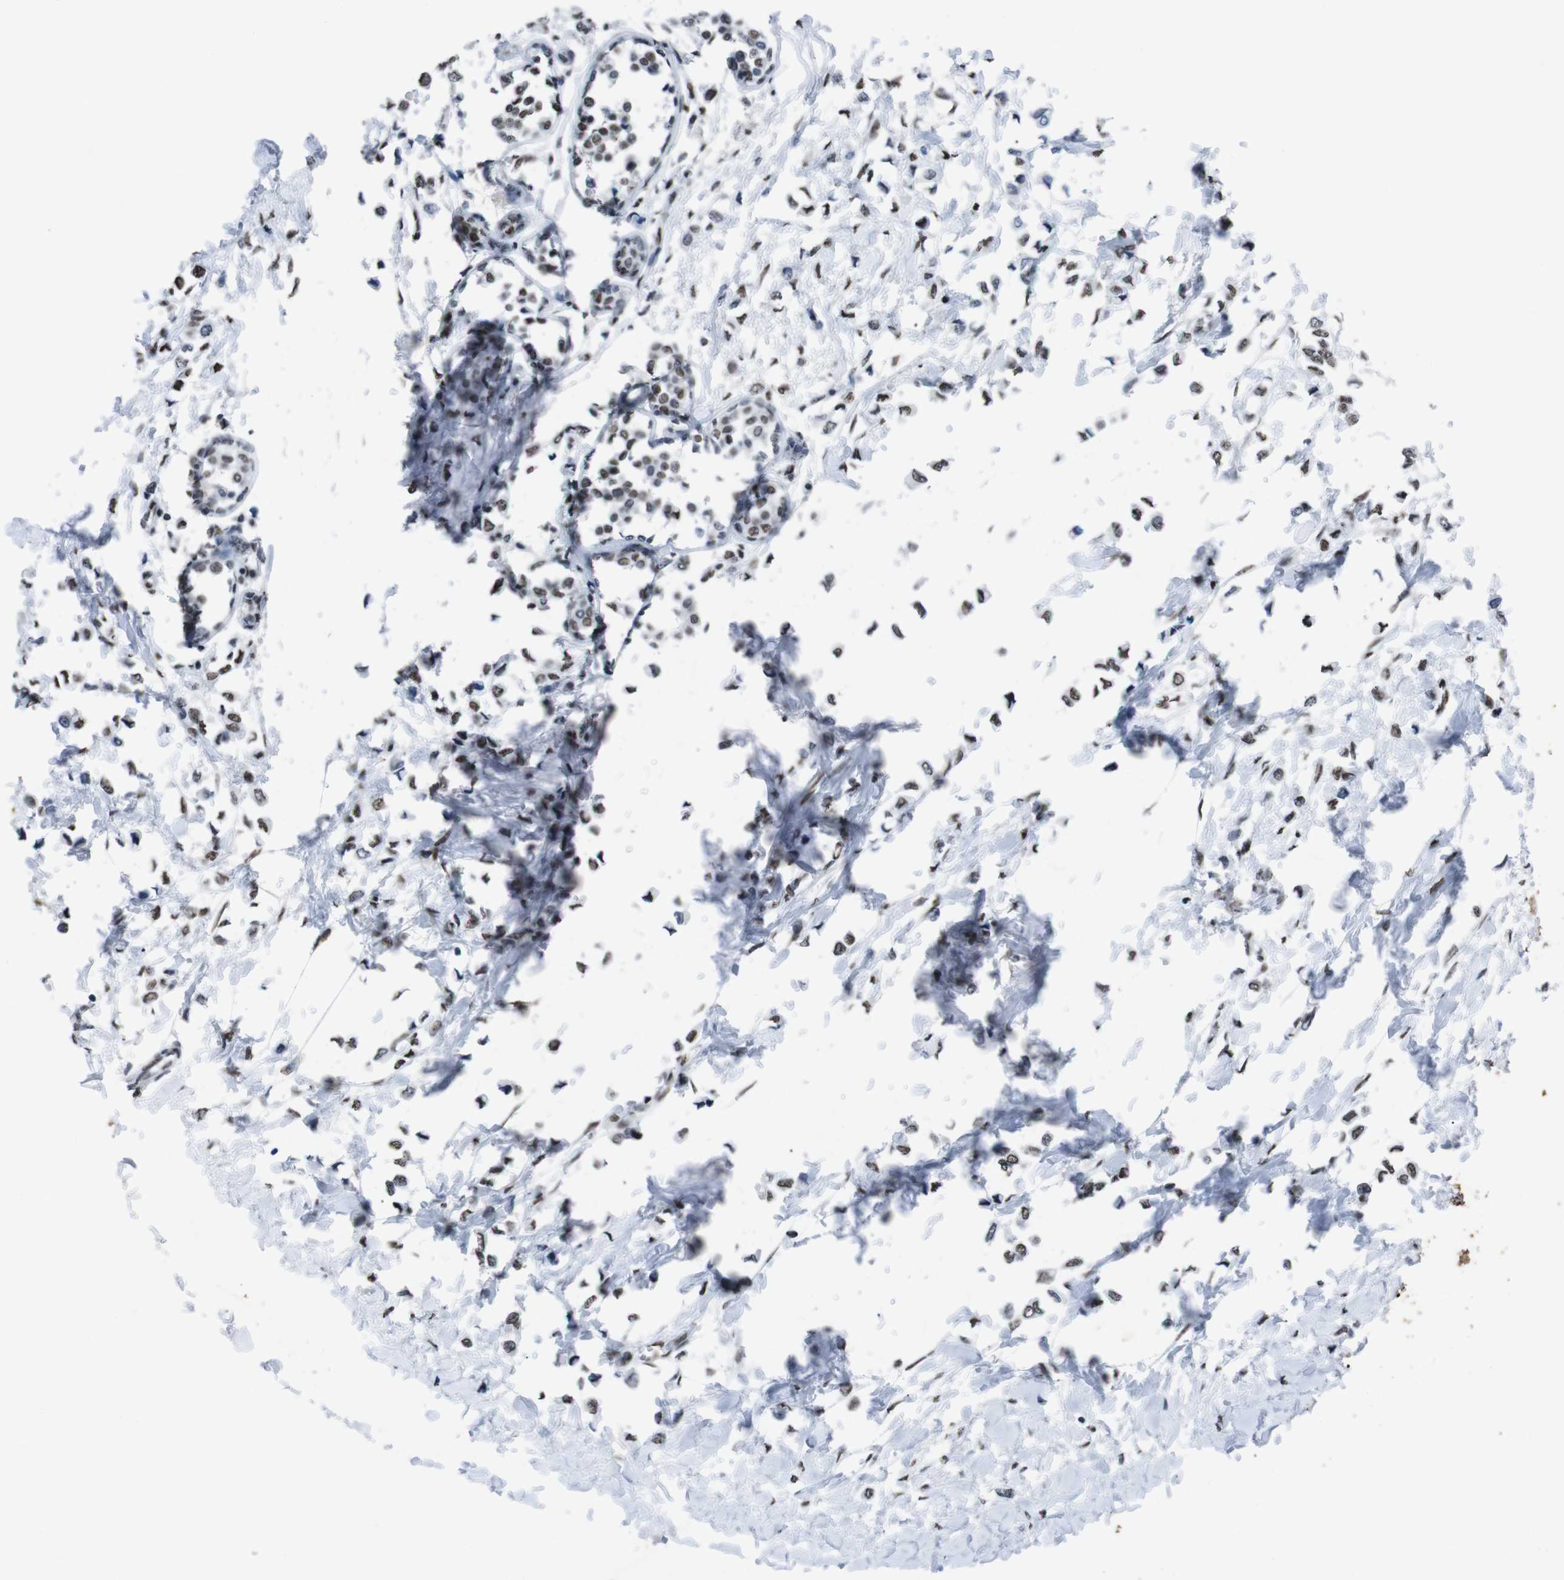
{"staining": {"intensity": "moderate", "quantity": ">75%", "location": "nuclear"}, "tissue": "breast cancer", "cell_type": "Tumor cells", "image_type": "cancer", "snomed": [{"axis": "morphology", "description": "Lobular carcinoma"}, {"axis": "topography", "description": "Breast"}], "caption": "Moderate nuclear protein expression is identified in about >75% of tumor cells in breast lobular carcinoma.", "gene": "PIP4P2", "patient": {"sex": "female", "age": 51}}